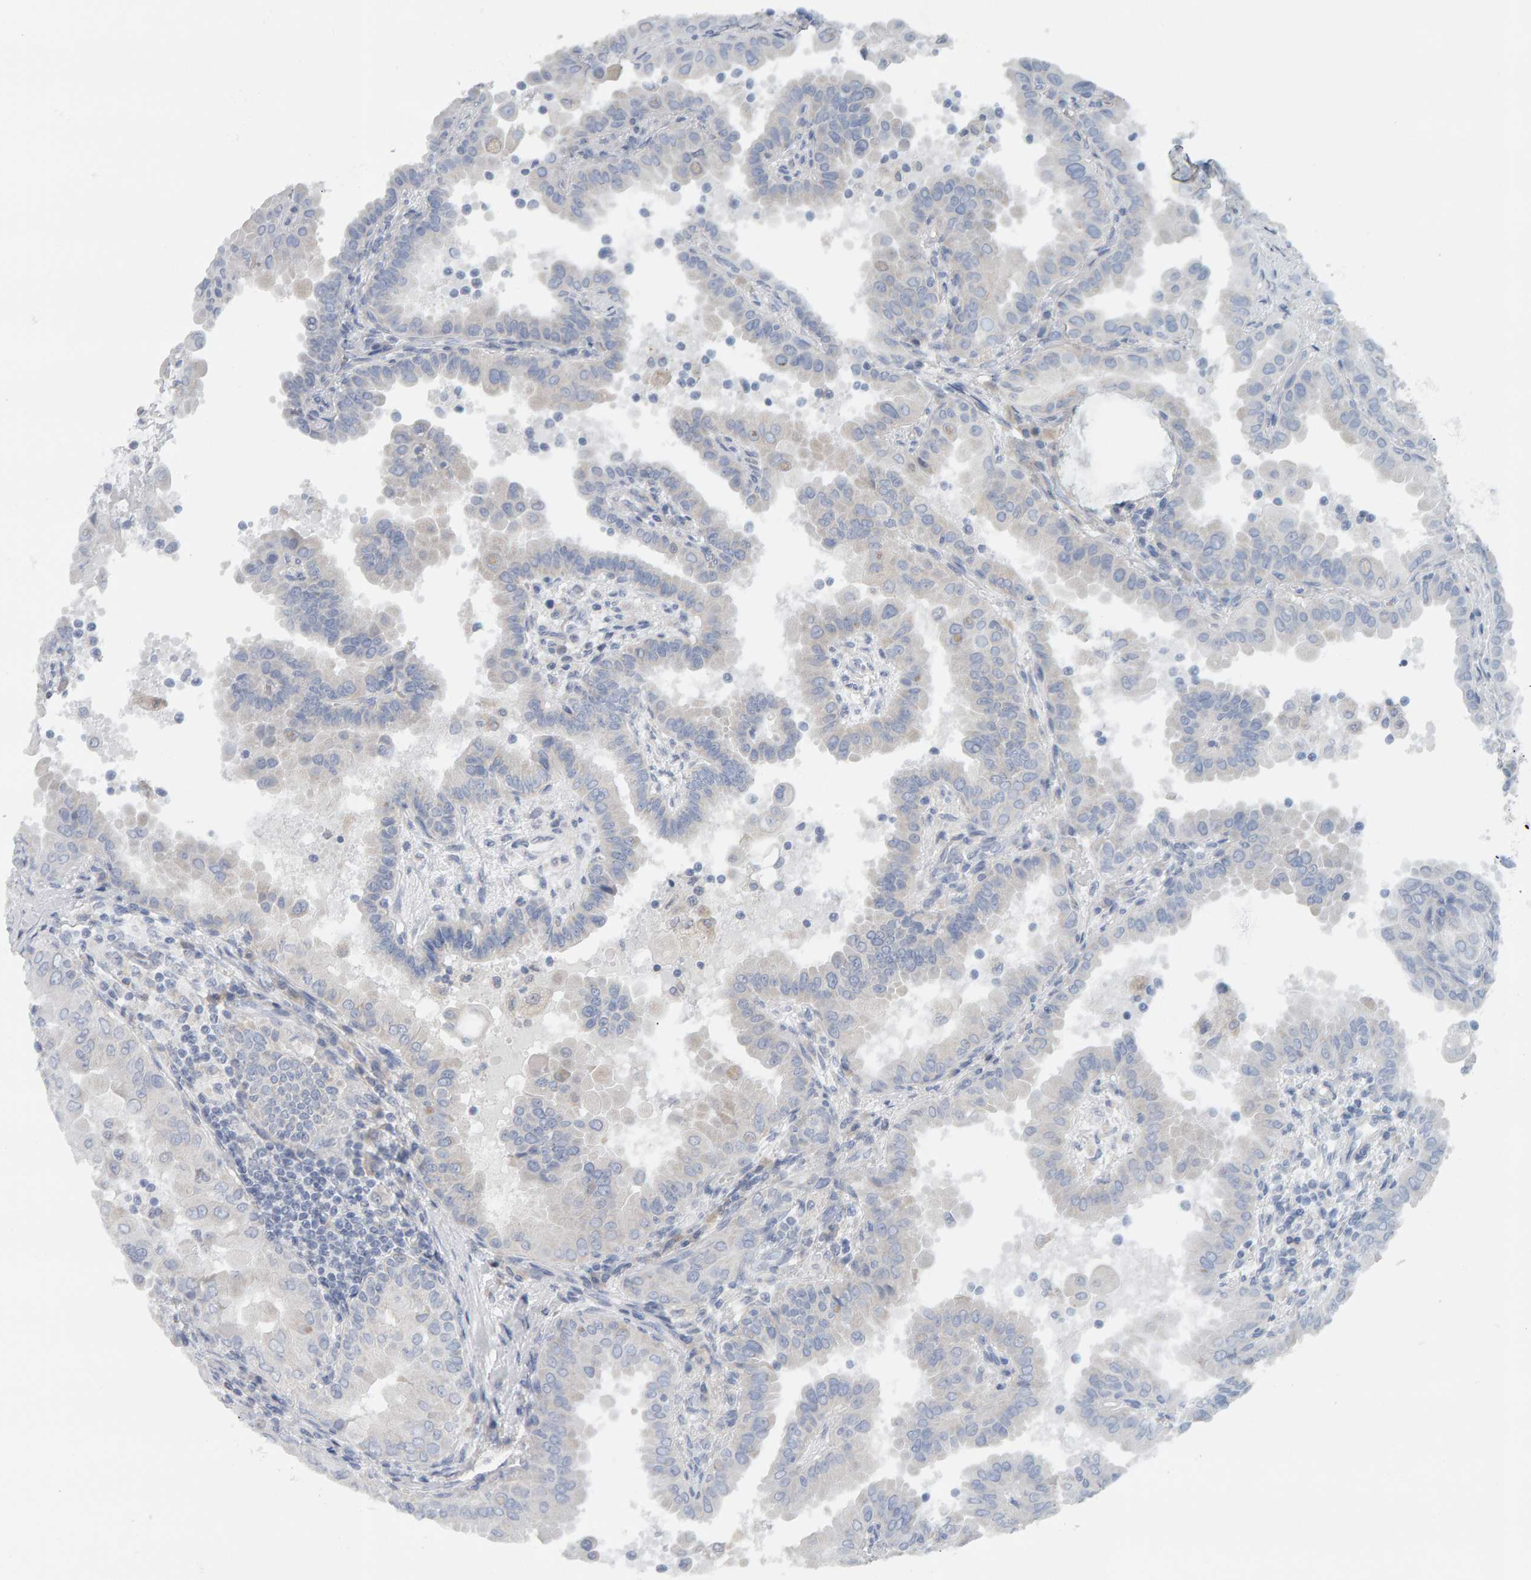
{"staining": {"intensity": "negative", "quantity": "none", "location": "none"}, "tissue": "thyroid cancer", "cell_type": "Tumor cells", "image_type": "cancer", "snomed": [{"axis": "morphology", "description": "Papillary adenocarcinoma, NOS"}, {"axis": "topography", "description": "Thyroid gland"}], "caption": "DAB immunohistochemical staining of thyroid cancer shows no significant positivity in tumor cells. (DAB (3,3'-diaminobenzidine) IHC, high magnification).", "gene": "ADHFE1", "patient": {"sex": "male", "age": 33}}